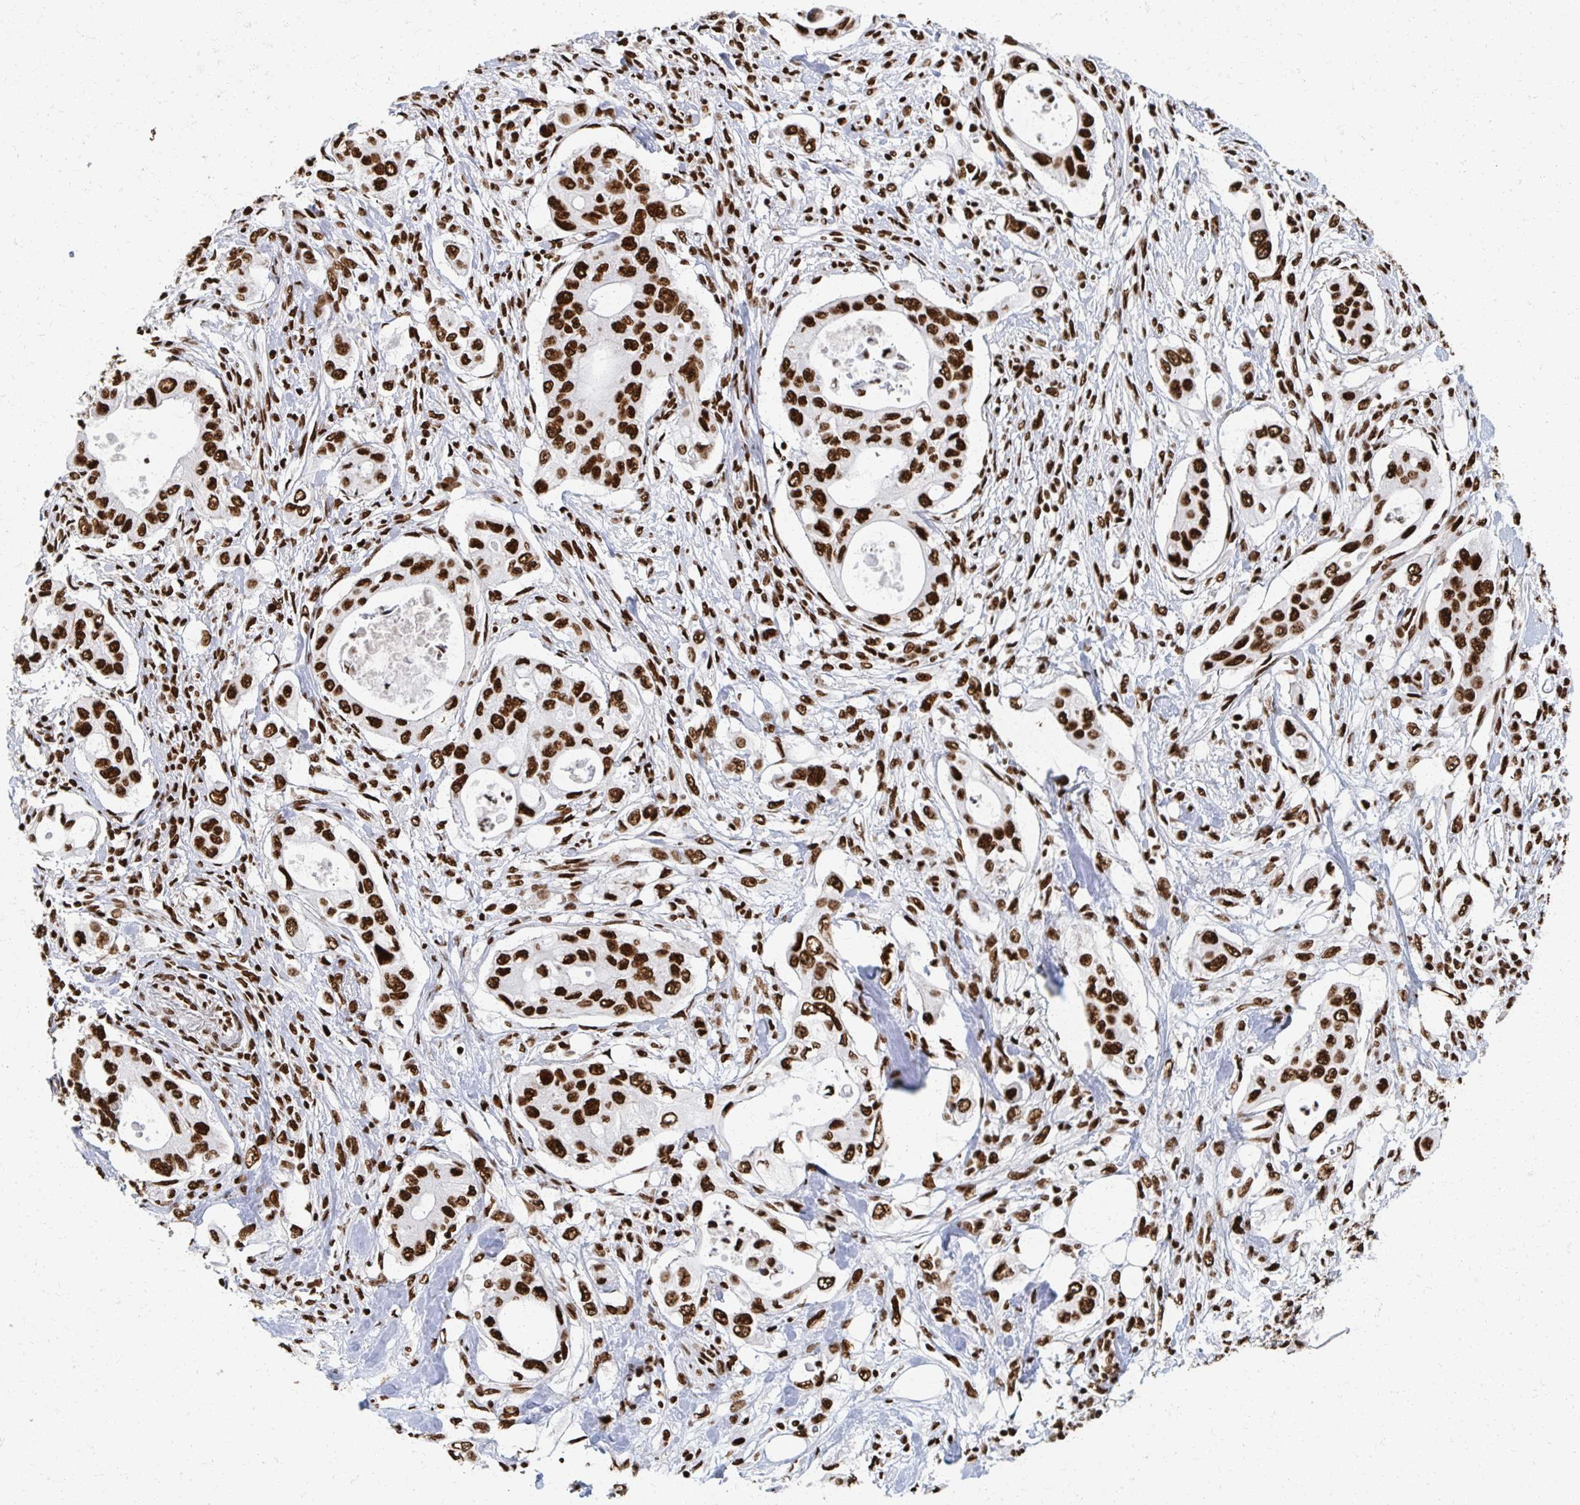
{"staining": {"intensity": "strong", "quantity": ">75%", "location": "nuclear"}, "tissue": "pancreatic cancer", "cell_type": "Tumor cells", "image_type": "cancer", "snomed": [{"axis": "morphology", "description": "Adenocarcinoma, NOS"}, {"axis": "topography", "description": "Pancreas"}], "caption": "Immunohistochemistry (IHC) (DAB (3,3'-diaminobenzidine)) staining of adenocarcinoma (pancreatic) exhibits strong nuclear protein positivity in about >75% of tumor cells.", "gene": "RBBP7", "patient": {"sex": "female", "age": 63}}